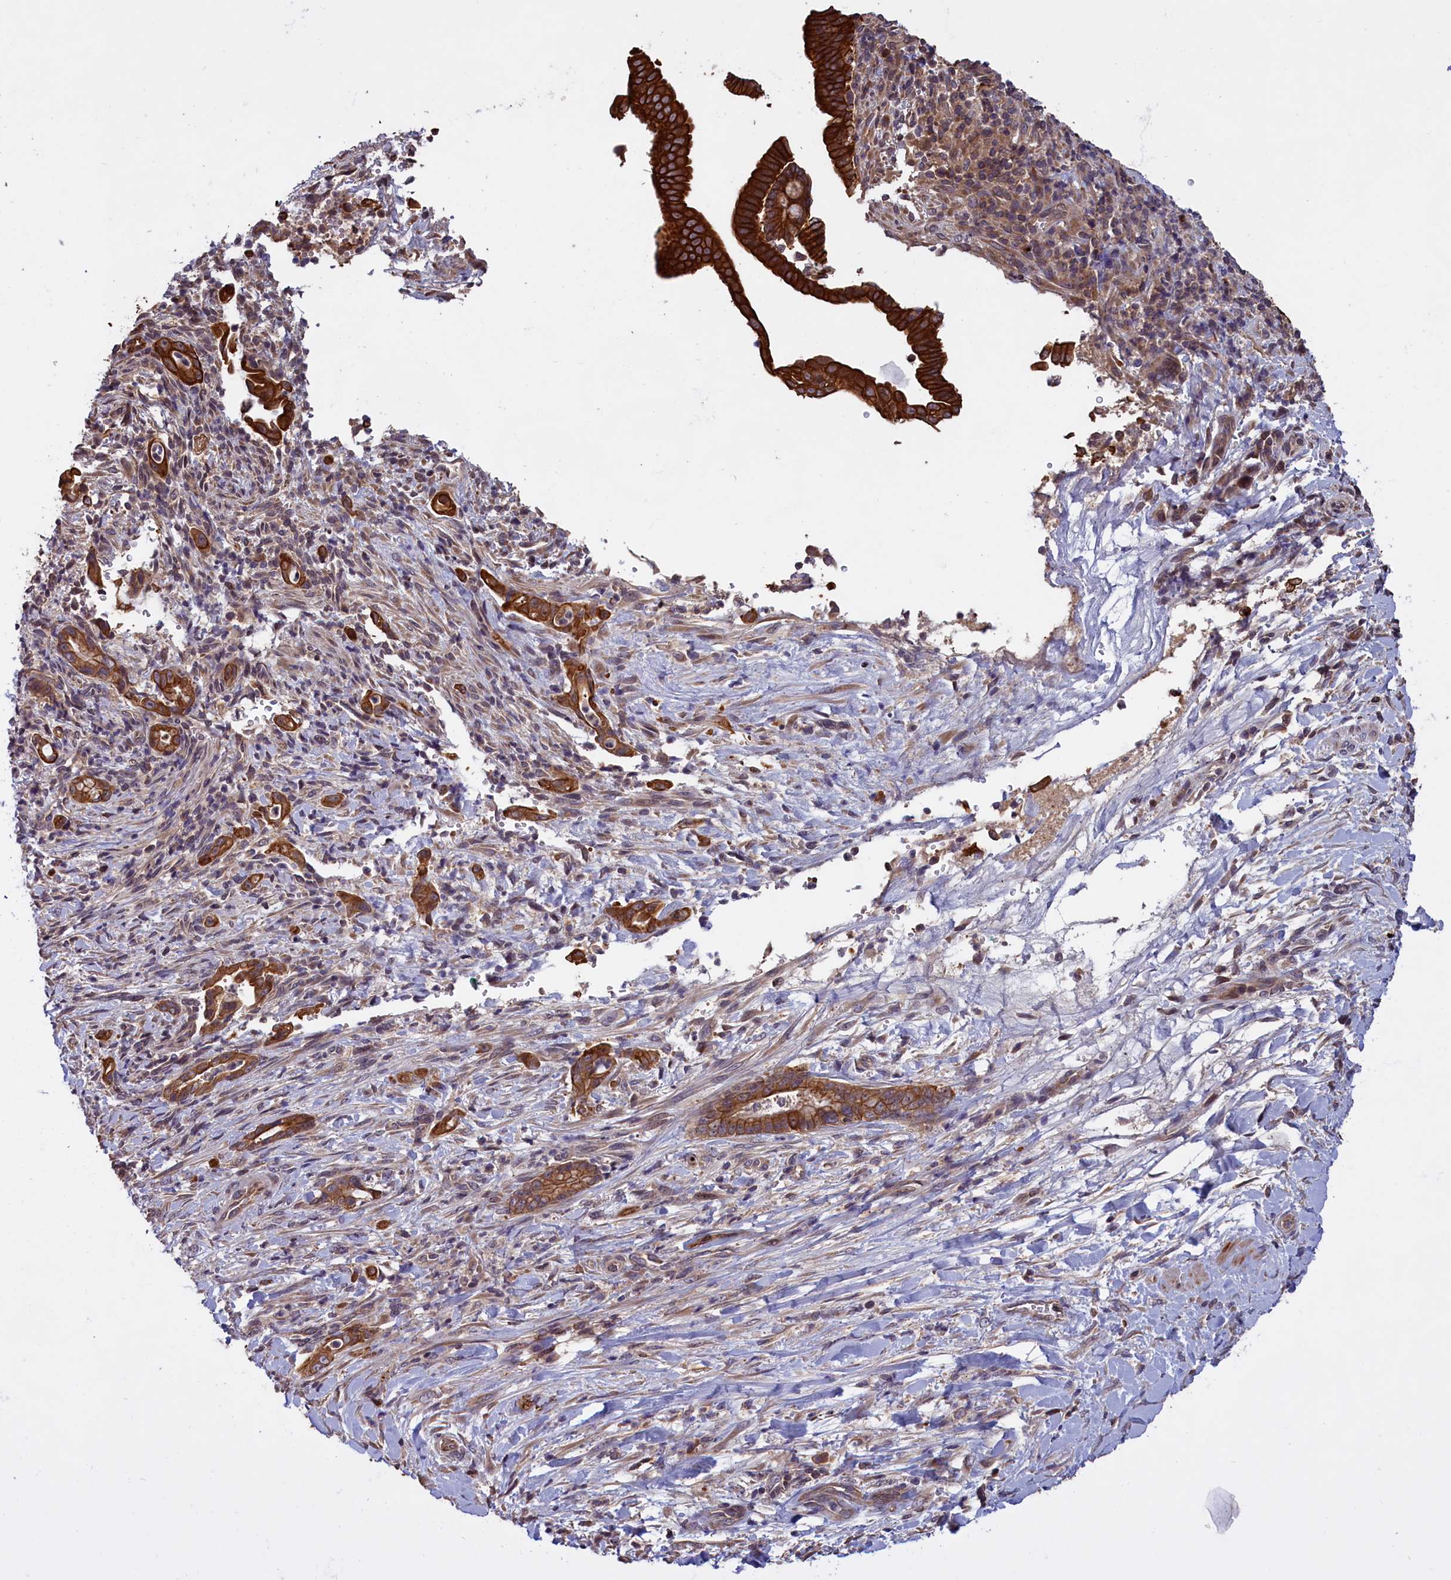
{"staining": {"intensity": "strong", "quantity": ">75%", "location": "cytoplasmic/membranous"}, "tissue": "pancreatic cancer", "cell_type": "Tumor cells", "image_type": "cancer", "snomed": [{"axis": "morphology", "description": "Normal tissue, NOS"}, {"axis": "morphology", "description": "Adenocarcinoma, NOS"}, {"axis": "topography", "description": "Pancreas"}], "caption": "The image demonstrates staining of pancreatic cancer (adenocarcinoma), revealing strong cytoplasmic/membranous protein positivity (brown color) within tumor cells.", "gene": "DENND1B", "patient": {"sex": "female", "age": 55}}